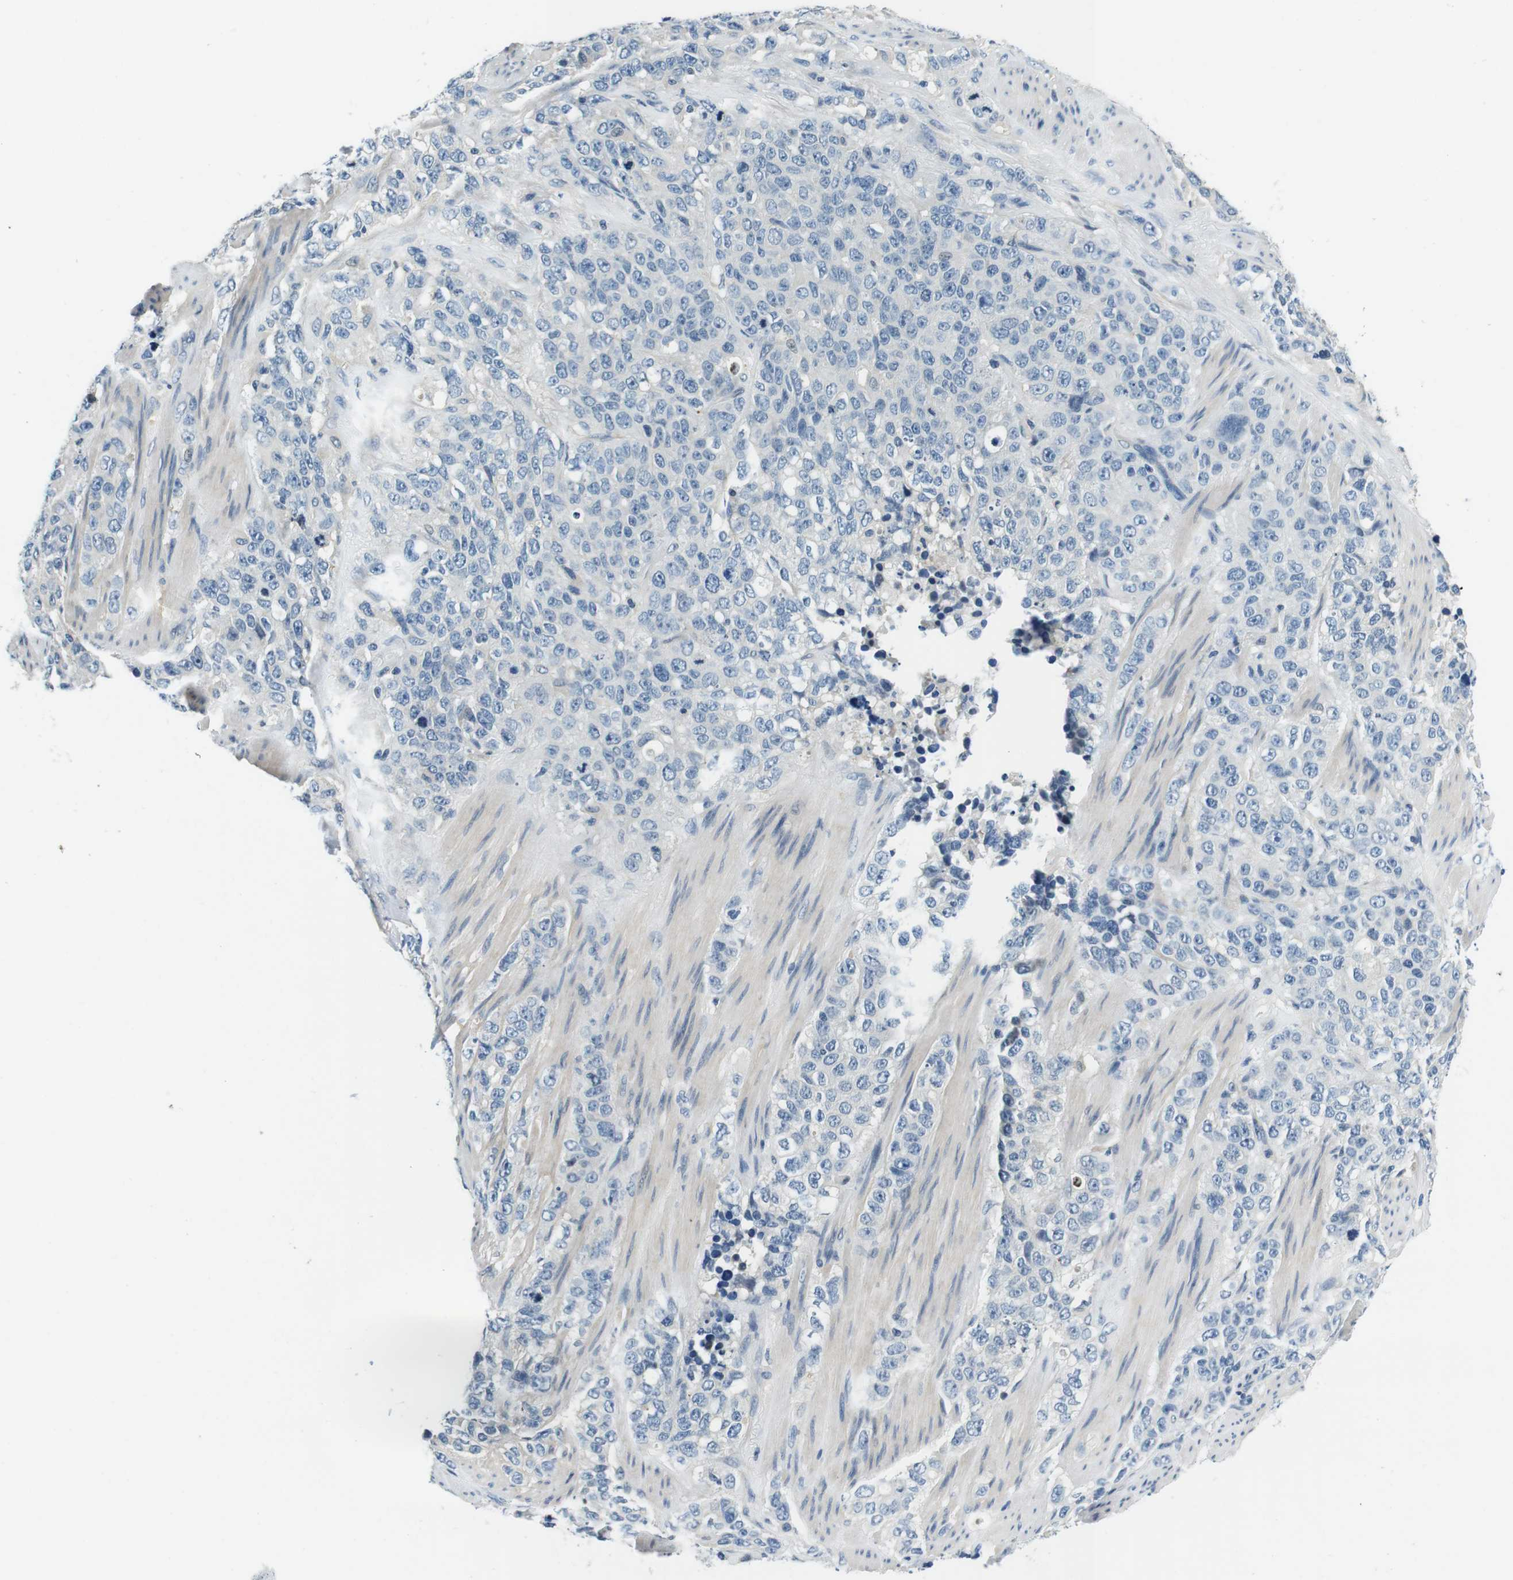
{"staining": {"intensity": "negative", "quantity": "none", "location": "none"}, "tissue": "stomach cancer", "cell_type": "Tumor cells", "image_type": "cancer", "snomed": [{"axis": "morphology", "description": "Adenocarcinoma, NOS"}, {"axis": "topography", "description": "Stomach"}], "caption": "This micrograph is of adenocarcinoma (stomach) stained with immunohistochemistry (IHC) to label a protein in brown with the nuclei are counter-stained blue. There is no positivity in tumor cells. The staining is performed using DAB (3,3'-diaminobenzidine) brown chromogen with nuclei counter-stained in using hematoxylin.", "gene": "KCNJ5", "patient": {"sex": "male", "age": 48}}